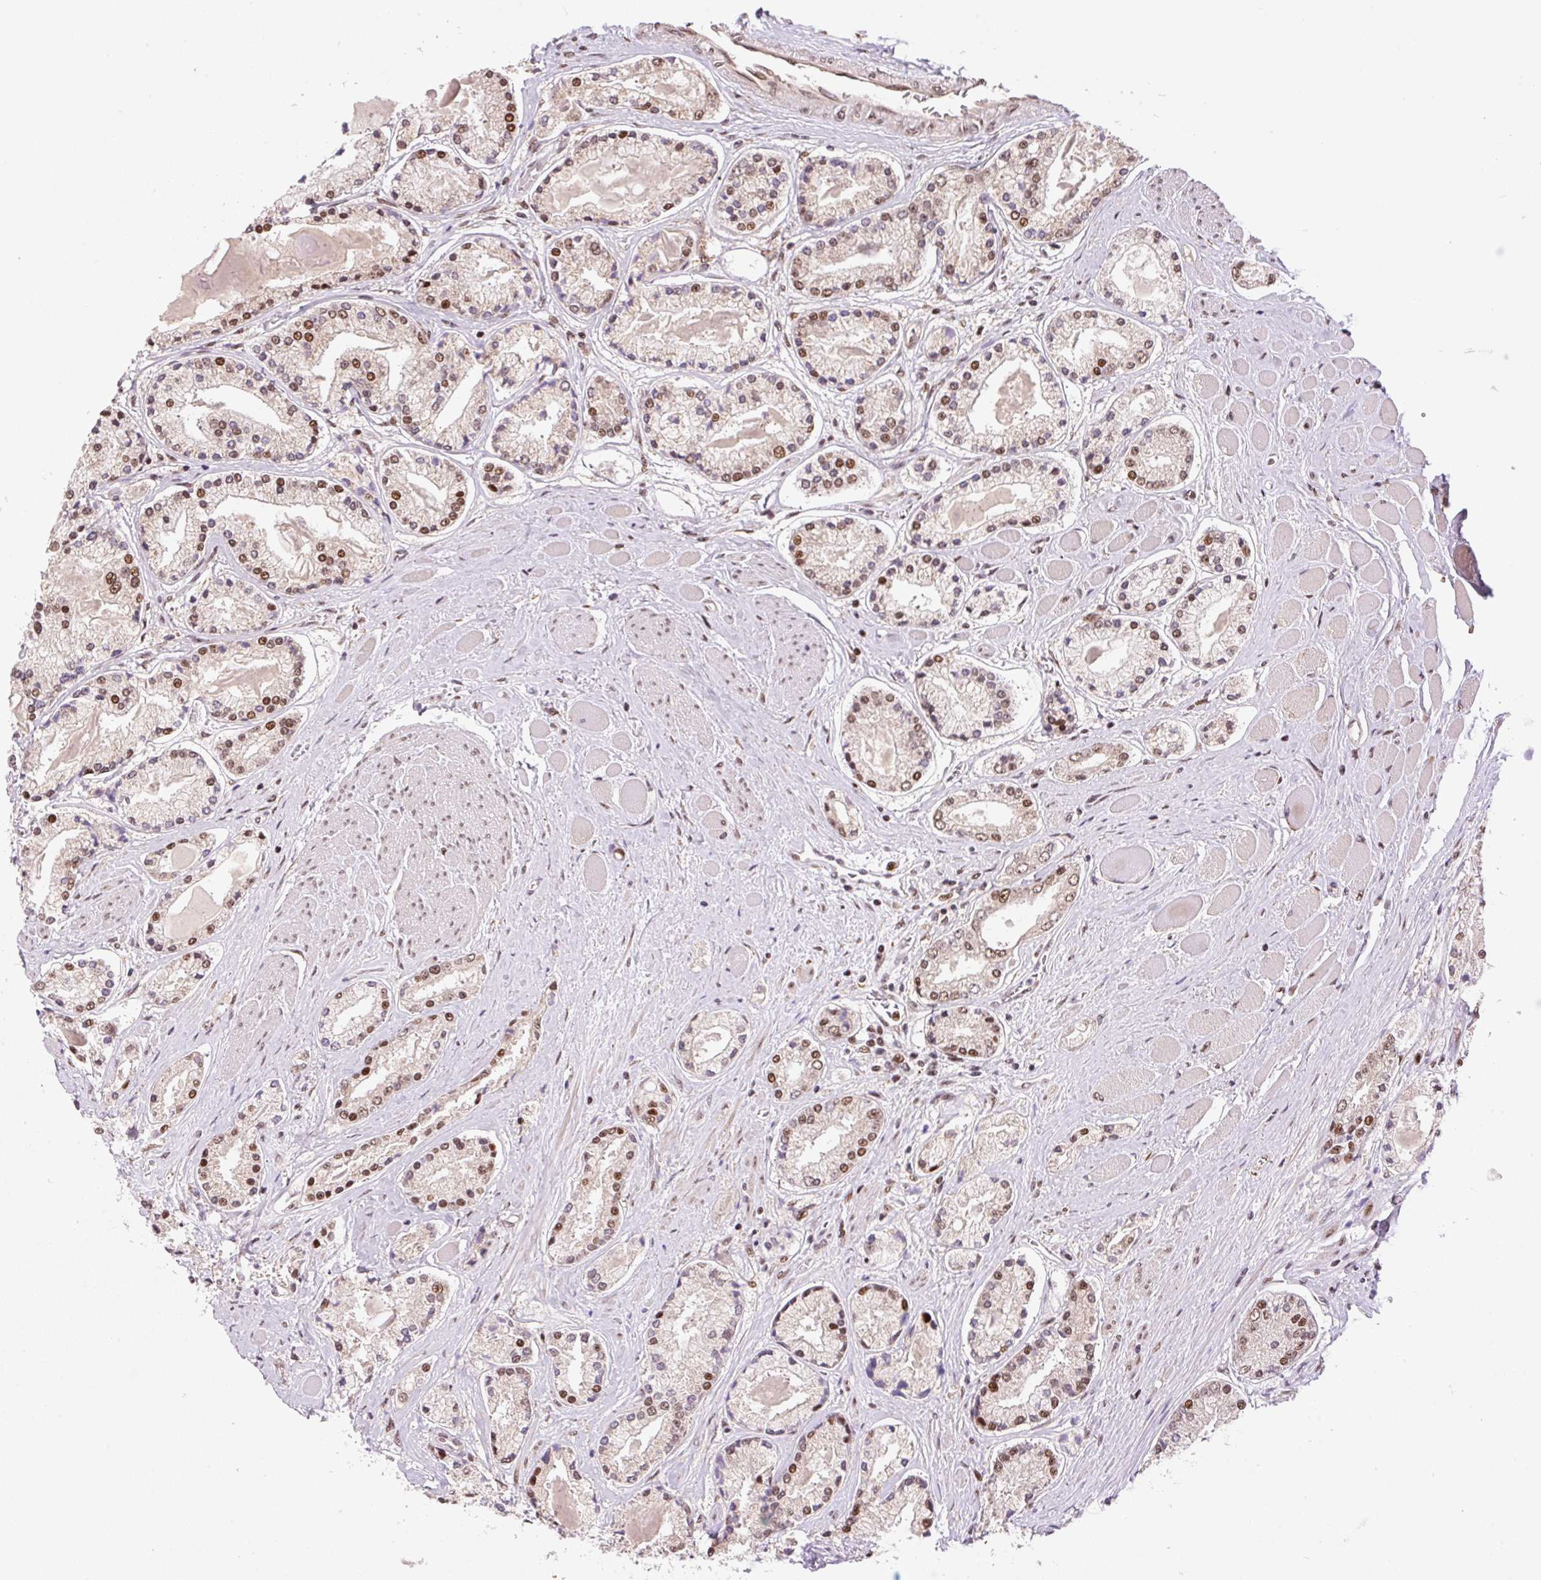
{"staining": {"intensity": "moderate", "quantity": ">75%", "location": "nuclear"}, "tissue": "prostate cancer", "cell_type": "Tumor cells", "image_type": "cancer", "snomed": [{"axis": "morphology", "description": "Adenocarcinoma, High grade"}, {"axis": "topography", "description": "Prostate"}], "caption": "Prostate adenocarcinoma (high-grade) tissue shows moderate nuclear staining in approximately >75% of tumor cells, visualized by immunohistochemistry.", "gene": "INTS8", "patient": {"sex": "male", "age": 67}}